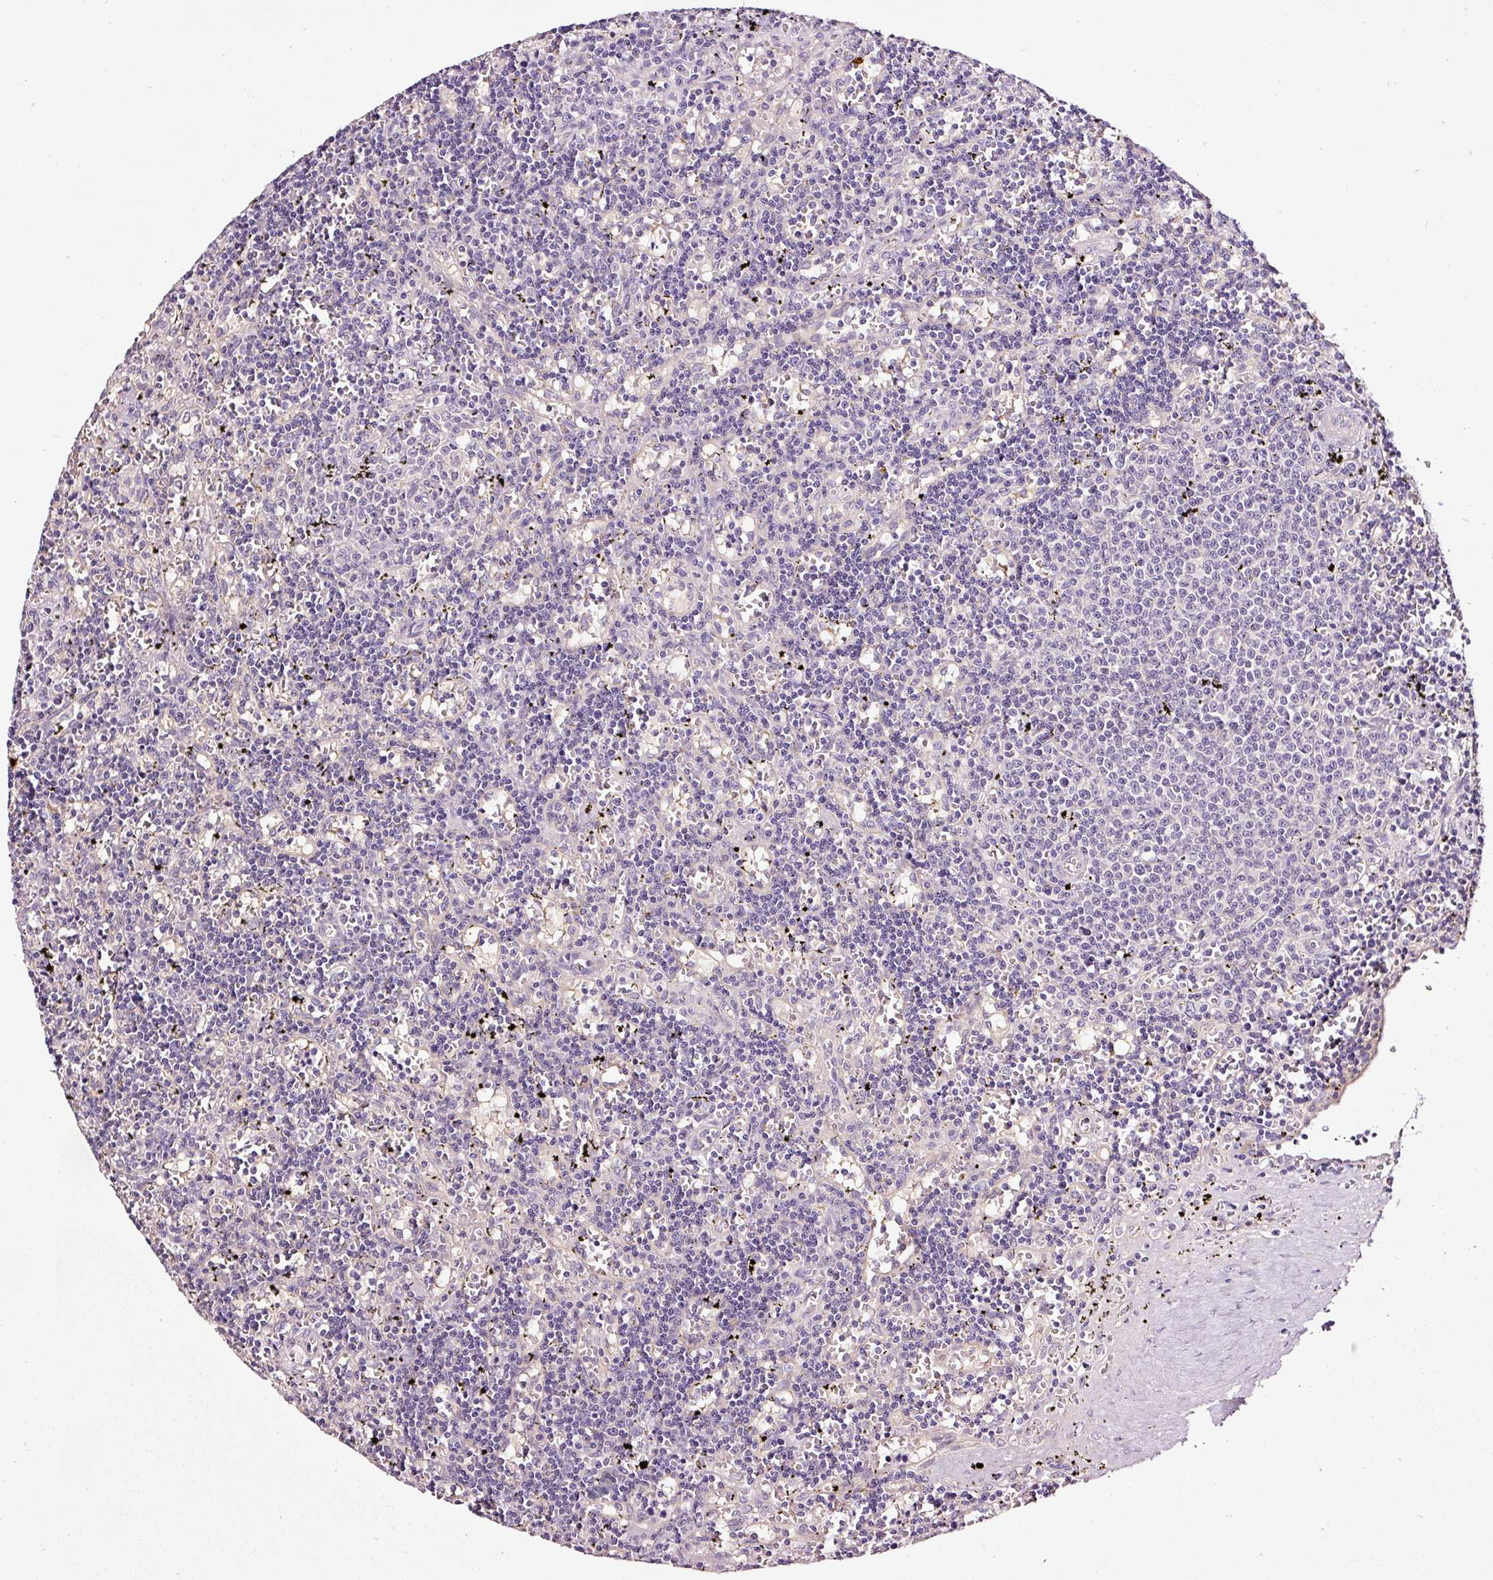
{"staining": {"intensity": "negative", "quantity": "none", "location": "none"}, "tissue": "lymphoma", "cell_type": "Tumor cells", "image_type": "cancer", "snomed": [{"axis": "morphology", "description": "Malignant lymphoma, non-Hodgkin's type, Low grade"}, {"axis": "topography", "description": "Spleen"}], "caption": "Malignant lymphoma, non-Hodgkin's type (low-grade) was stained to show a protein in brown. There is no significant positivity in tumor cells.", "gene": "UTP14A", "patient": {"sex": "male", "age": 60}}